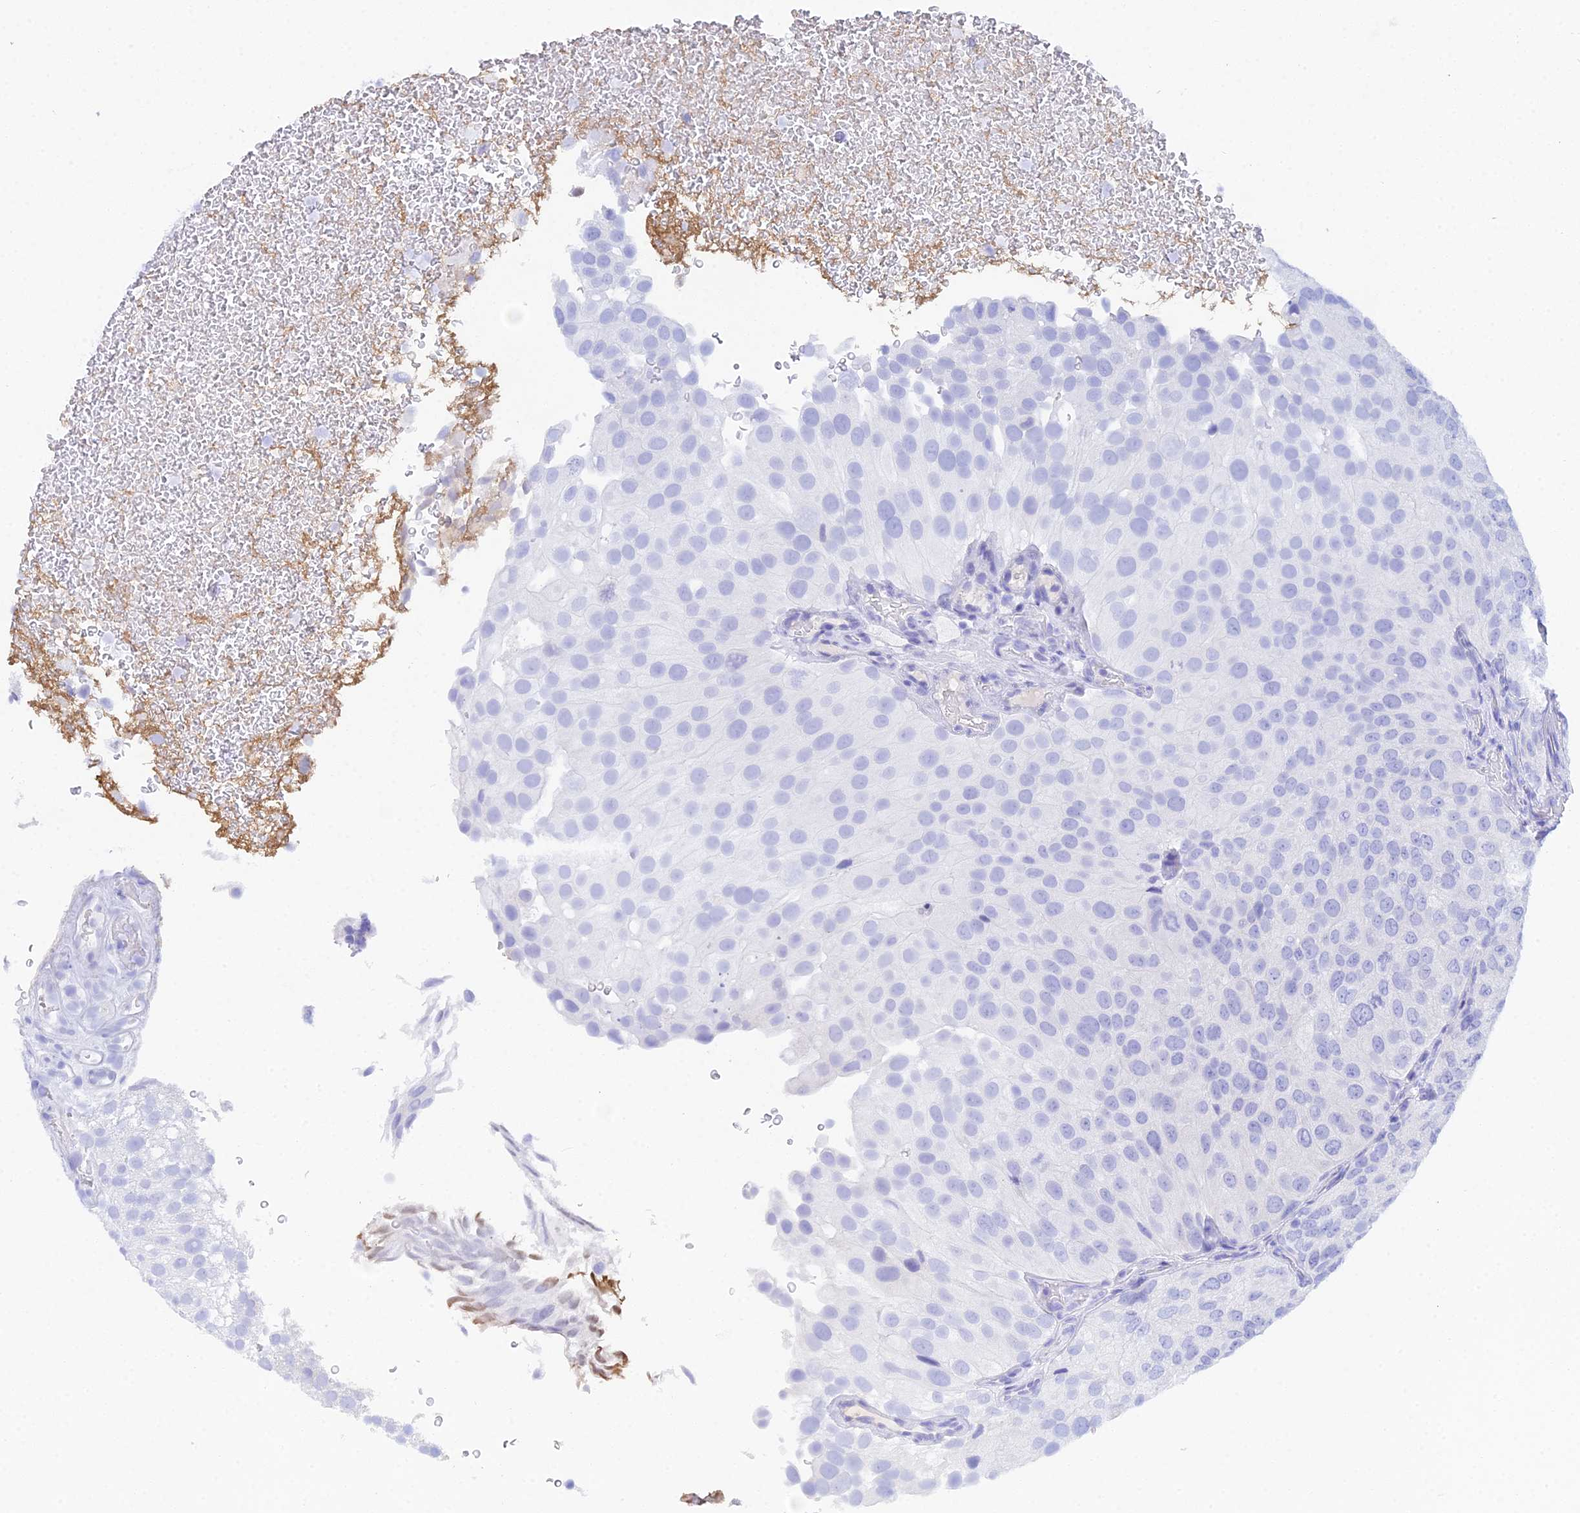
{"staining": {"intensity": "negative", "quantity": "none", "location": "none"}, "tissue": "urothelial cancer", "cell_type": "Tumor cells", "image_type": "cancer", "snomed": [{"axis": "morphology", "description": "Urothelial carcinoma, Low grade"}, {"axis": "topography", "description": "Urinary bladder"}], "caption": "The immunohistochemistry photomicrograph has no significant positivity in tumor cells of urothelial cancer tissue.", "gene": "REG1A", "patient": {"sex": "male", "age": 78}}